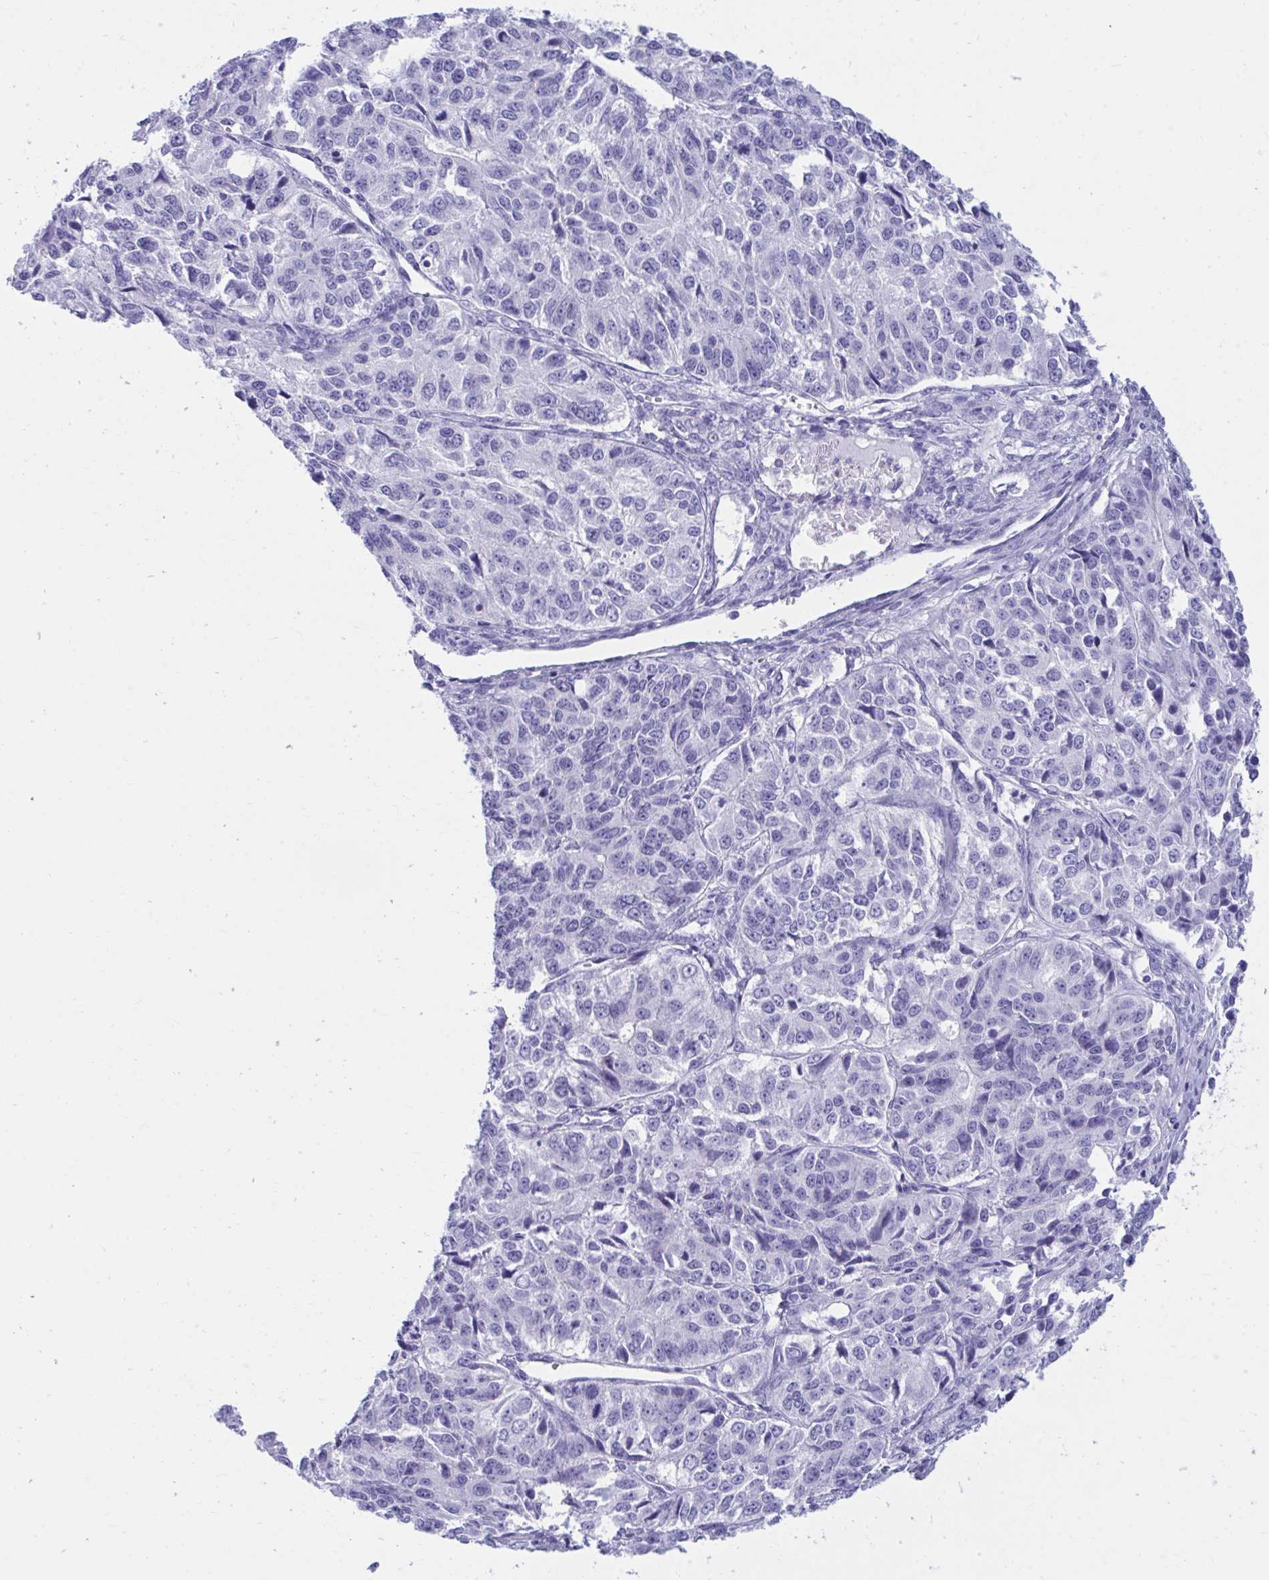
{"staining": {"intensity": "negative", "quantity": "none", "location": "none"}, "tissue": "ovarian cancer", "cell_type": "Tumor cells", "image_type": "cancer", "snomed": [{"axis": "morphology", "description": "Carcinoma, endometroid"}, {"axis": "topography", "description": "Ovary"}], "caption": "An immunohistochemistry micrograph of endometroid carcinoma (ovarian) is shown. There is no staining in tumor cells of endometroid carcinoma (ovarian). (DAB (3,3'-diaminobenzidine) IHC, high magnification).", "gene": "SHISA8", "patient": {"sex": "female", "age": 51}}